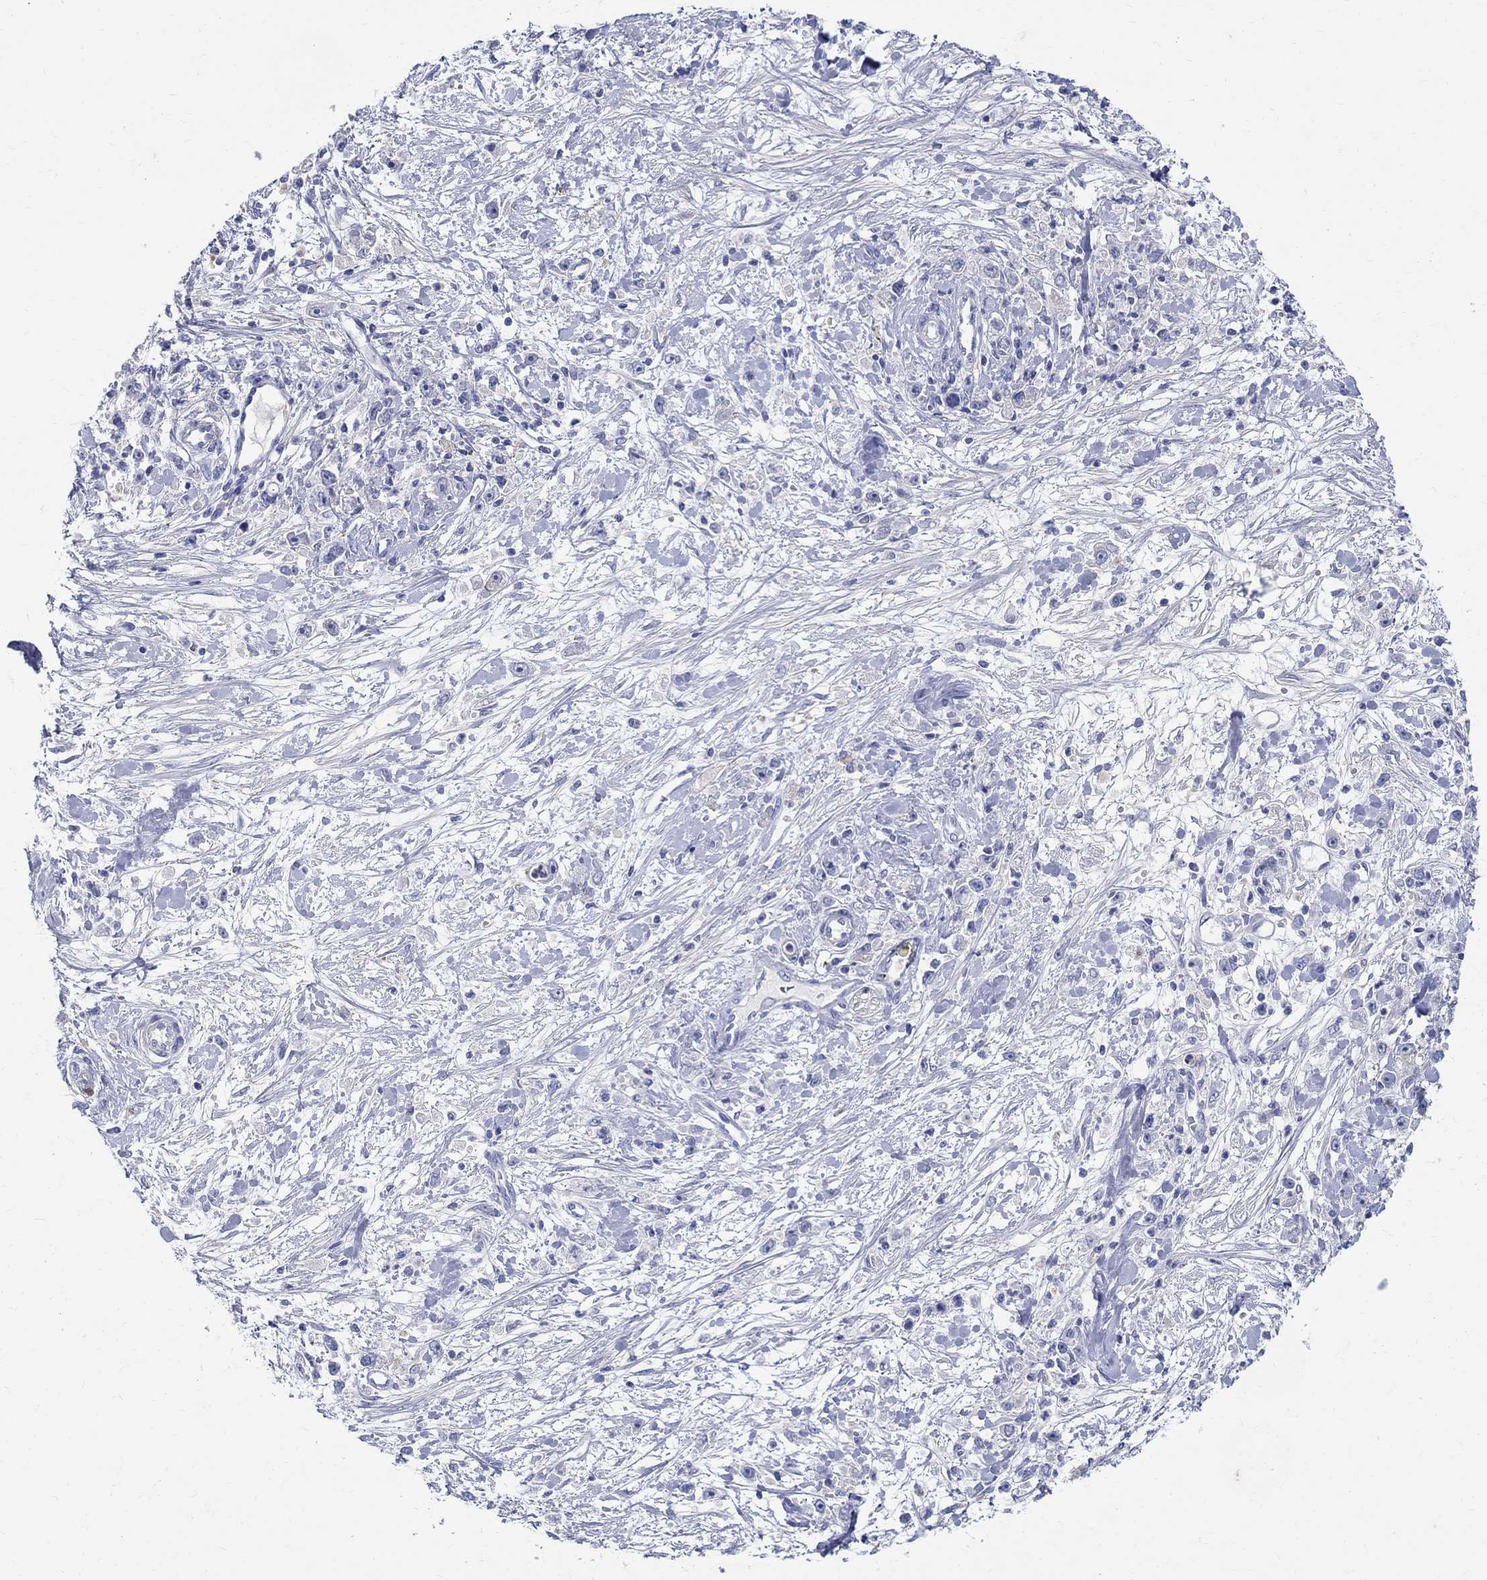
{"staining": {"intensity": "negative", "quantity": "none", "location": "none"}, "tissue": "stomach cancer", "cell_type": "Tumor cells", "image_type": "cancer", "snomed": [{"axis": "morphology", "description": "Adenocarcinoma, NOS"}, {"axis": "topography", "description": "Stomach"}], "caption": "This is a photomicrograph of immunohistochemistry (IHC) staining of stomach cancer, which shows no positivity in tumor cells.", "gene": "SOX2", "patient": {"sex": "female", "age": 59}}